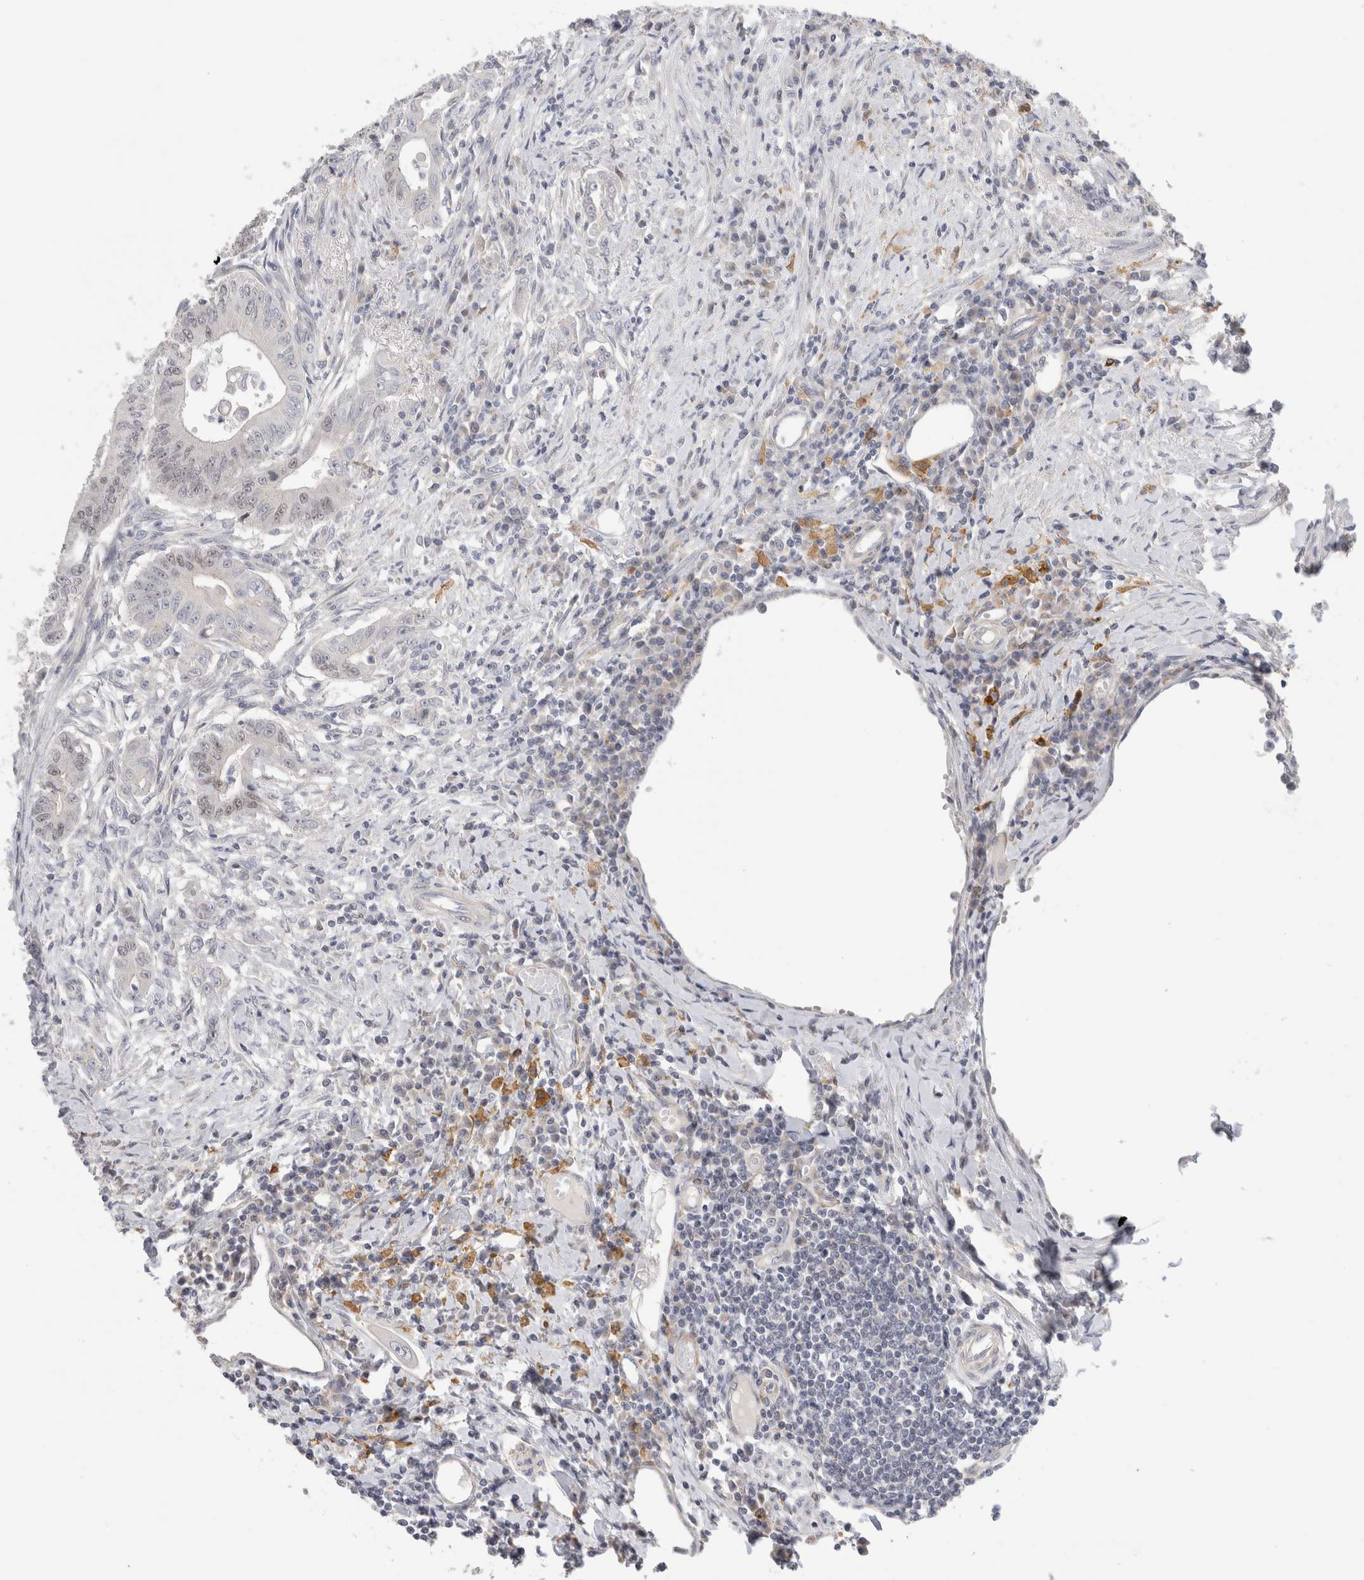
{"staining": {"intensity": "weak", "quantity": "<25%", "location": "nuclear"}, "tissue": "colorectal cancer", "cell_type": "Tumor cells", "image_type": "cancer", "snomed": [{"axis": "morphology", "description": "Adenoma, NOS"}, {"axis": "morphology", "description": "Adenocarcinoma, NOS"}, {"axis": "topography", "description": "Colon"}], "caption": "This is a image of IHC staining of colorectal cancer, which shows no staining in tumor cells.", "gene": "SYTL5", "patient": {"sex": "male", "age": 79}}